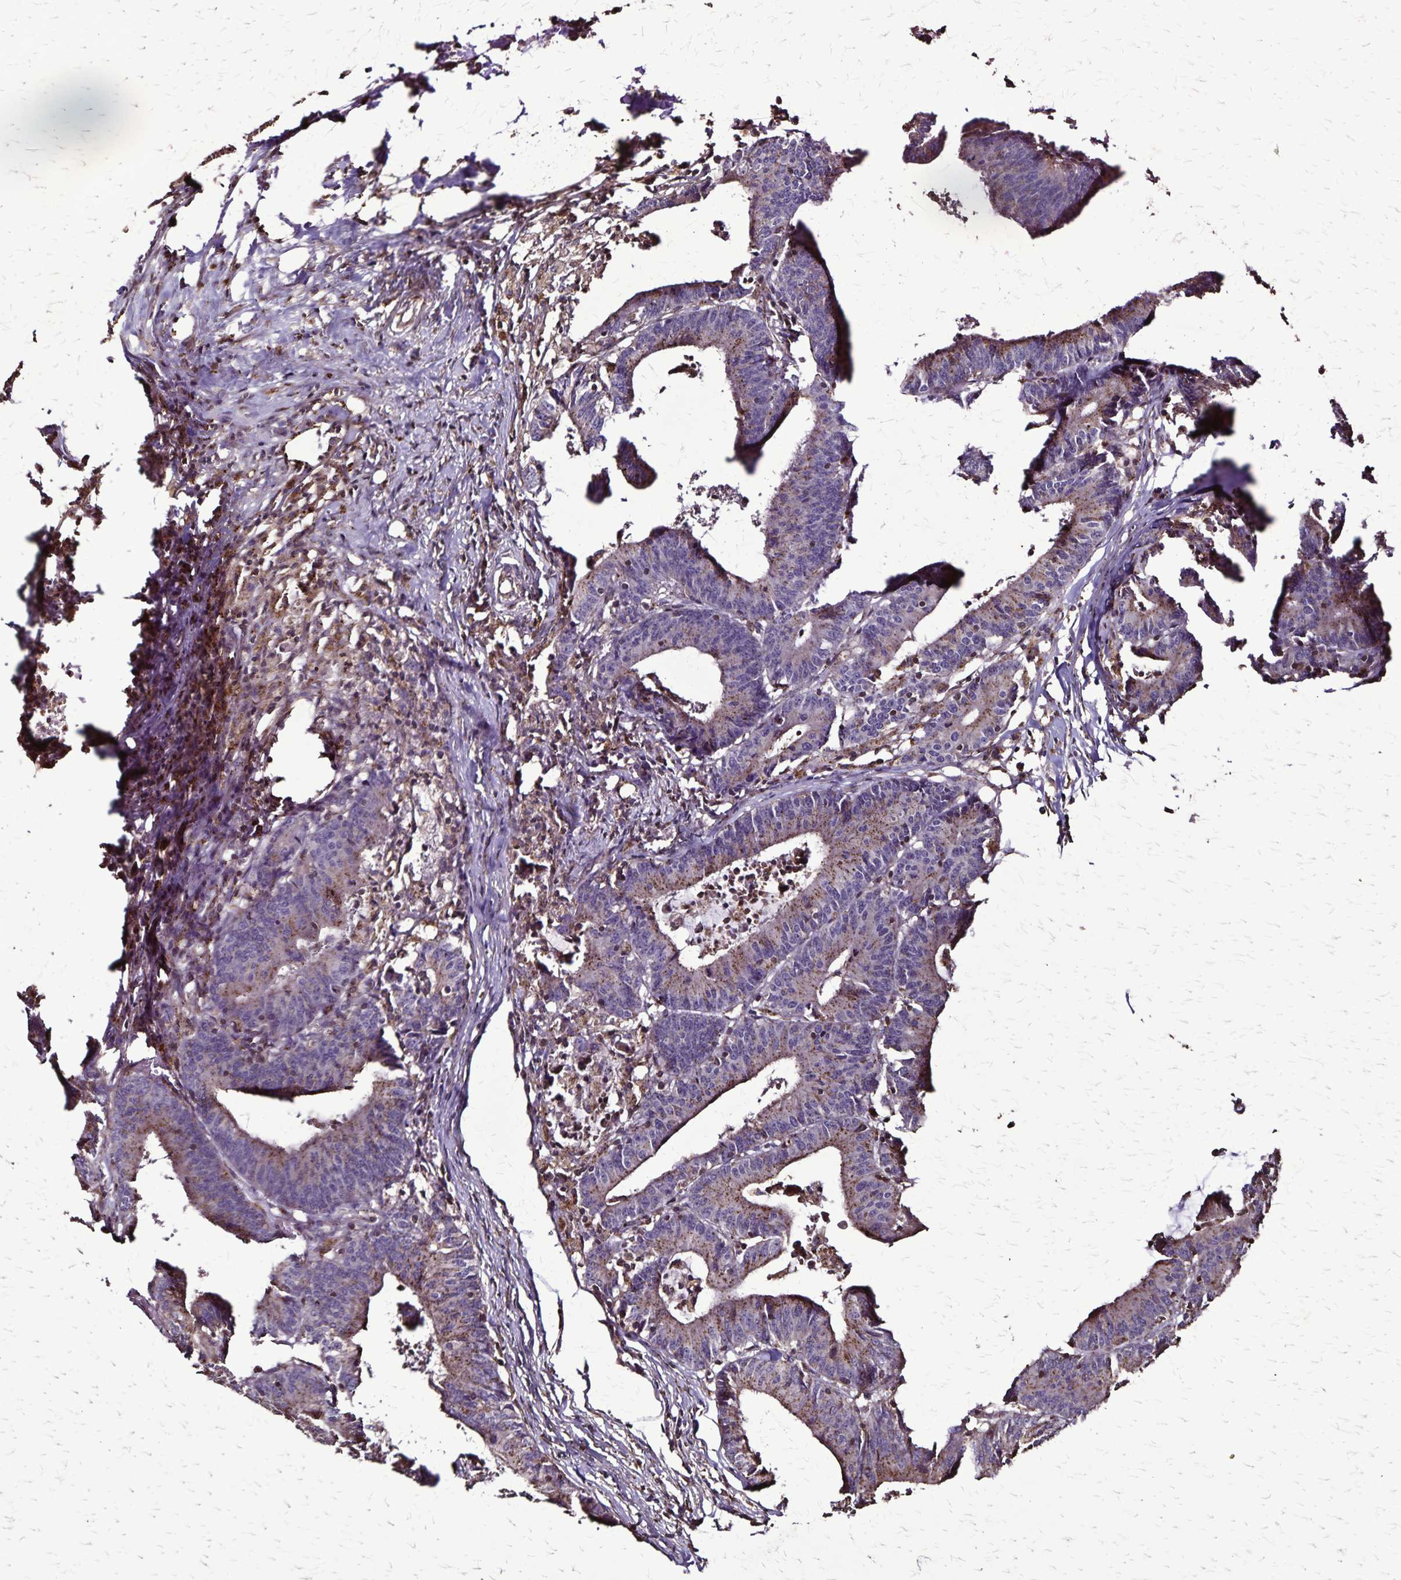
{"staining": {"intensity": "weak", "quantity": "25%-75%", "location": "cytoplasmic/membranous"}, "tissue": "colorectal cancer", "cell_type": "Tumor cells", "image_type": "cancer", "snomed": [{"axis": "morphology", "description": "Adenocarcinoma, NOS"}, {"axis": "topography", "description": "Colon"}], "caption": "Immunohistochemistry of human colorectal adenocarcinoma shows low levels of weak cytoplasmic/membranous positivity in approximately 25%-75% of tumor cells.", "gene": "CHMP1B", "patient": {"sex": "female", "age": 78}}